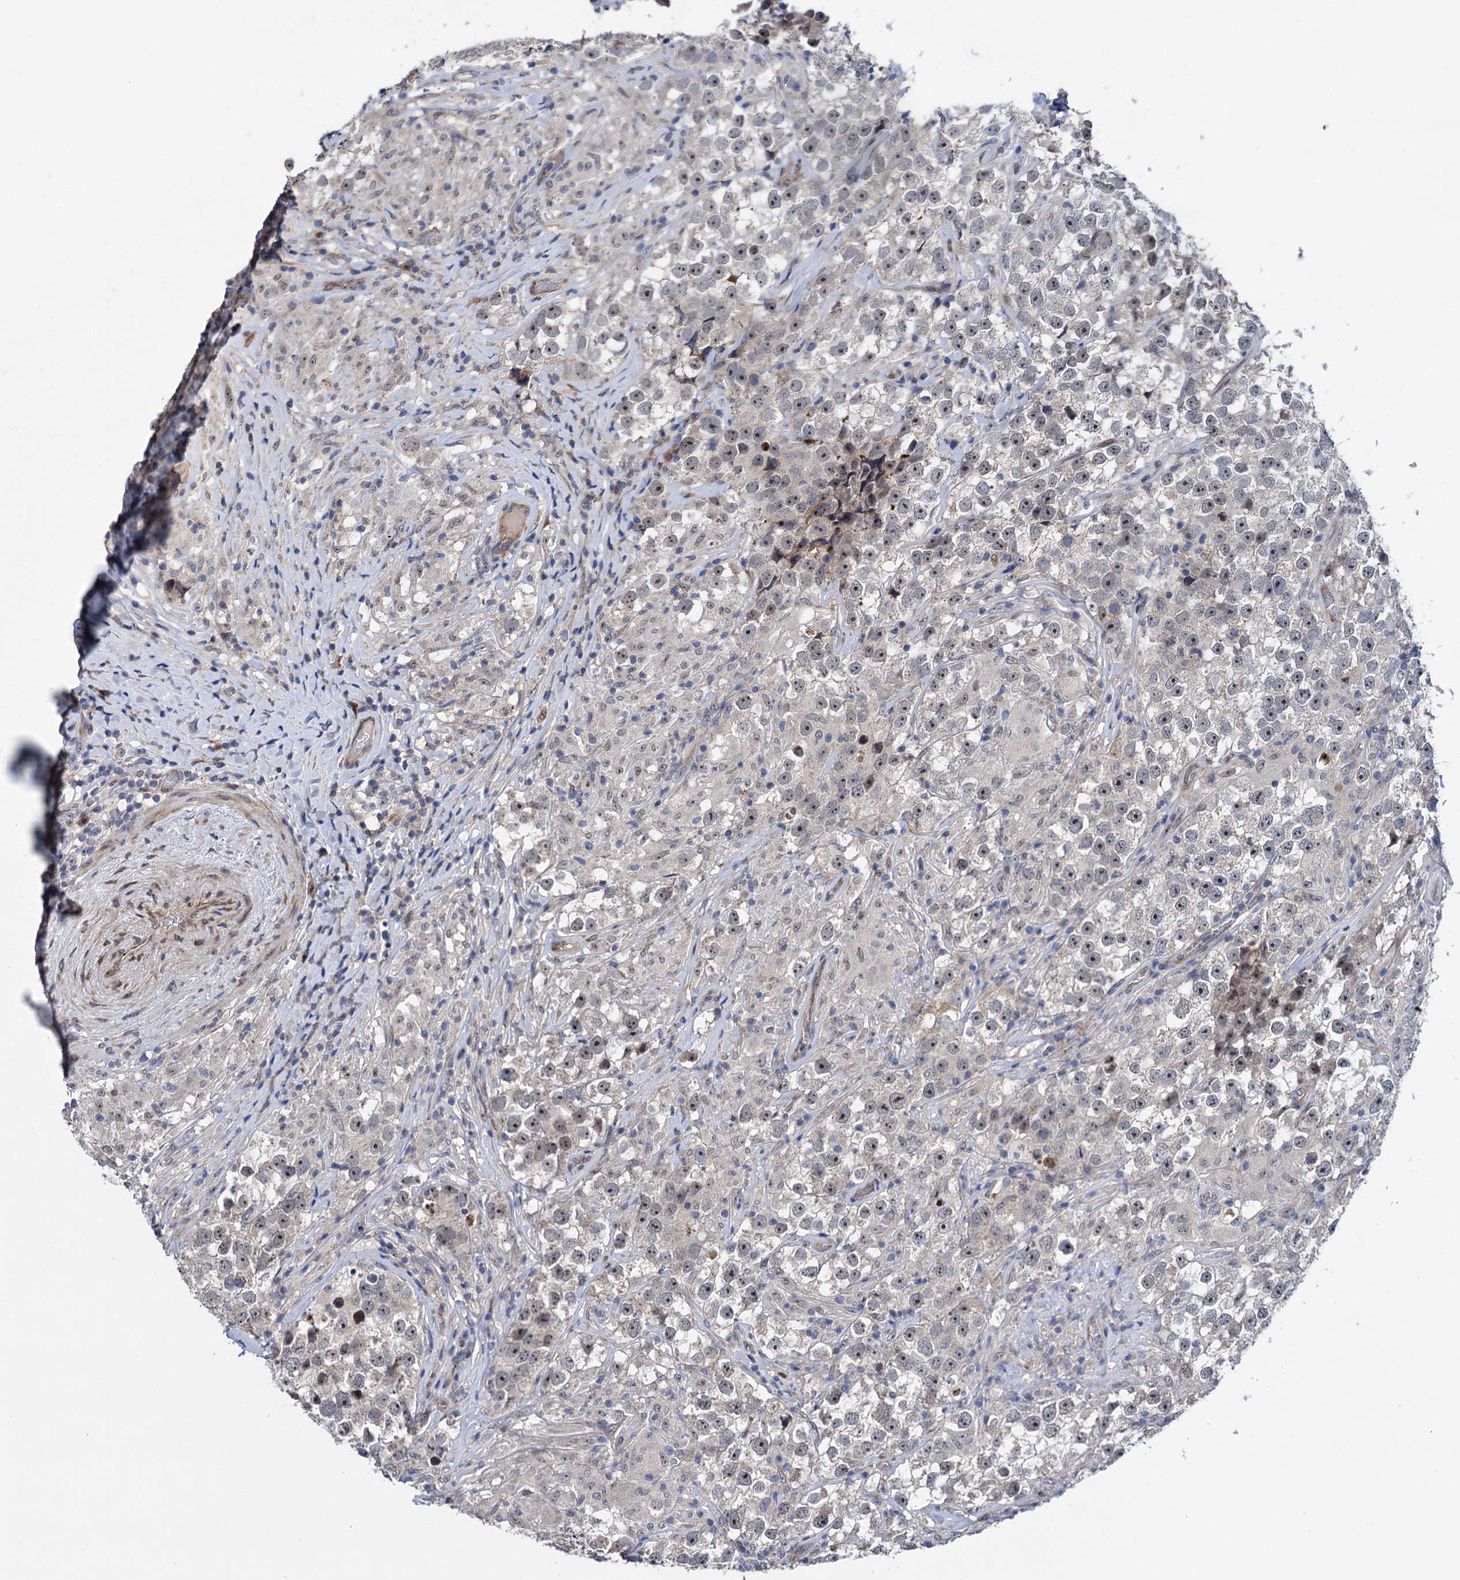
{"staining": {"intensity": "weak", "quantity": "<25%", "location": "nuclear"}, "tissue": "testis cancer", "cell_type": "Tumor cells", "image_type": "cancer", "snomed": [{"axis": "morphology", "description": "Seminoma, NOS"}, {"axis": "topography", "description": "Testis"}], "caption": "An IHC micrograph of seminoma (testis) is shown. There is no staining in tumor cells of seminoma (testis). (DAB (3,3'-diaminobenzidine) immunohistochemistry (IHC), high magnification).", "gene": "EYA4", "patient": {"sex": "male", "age": 46}}